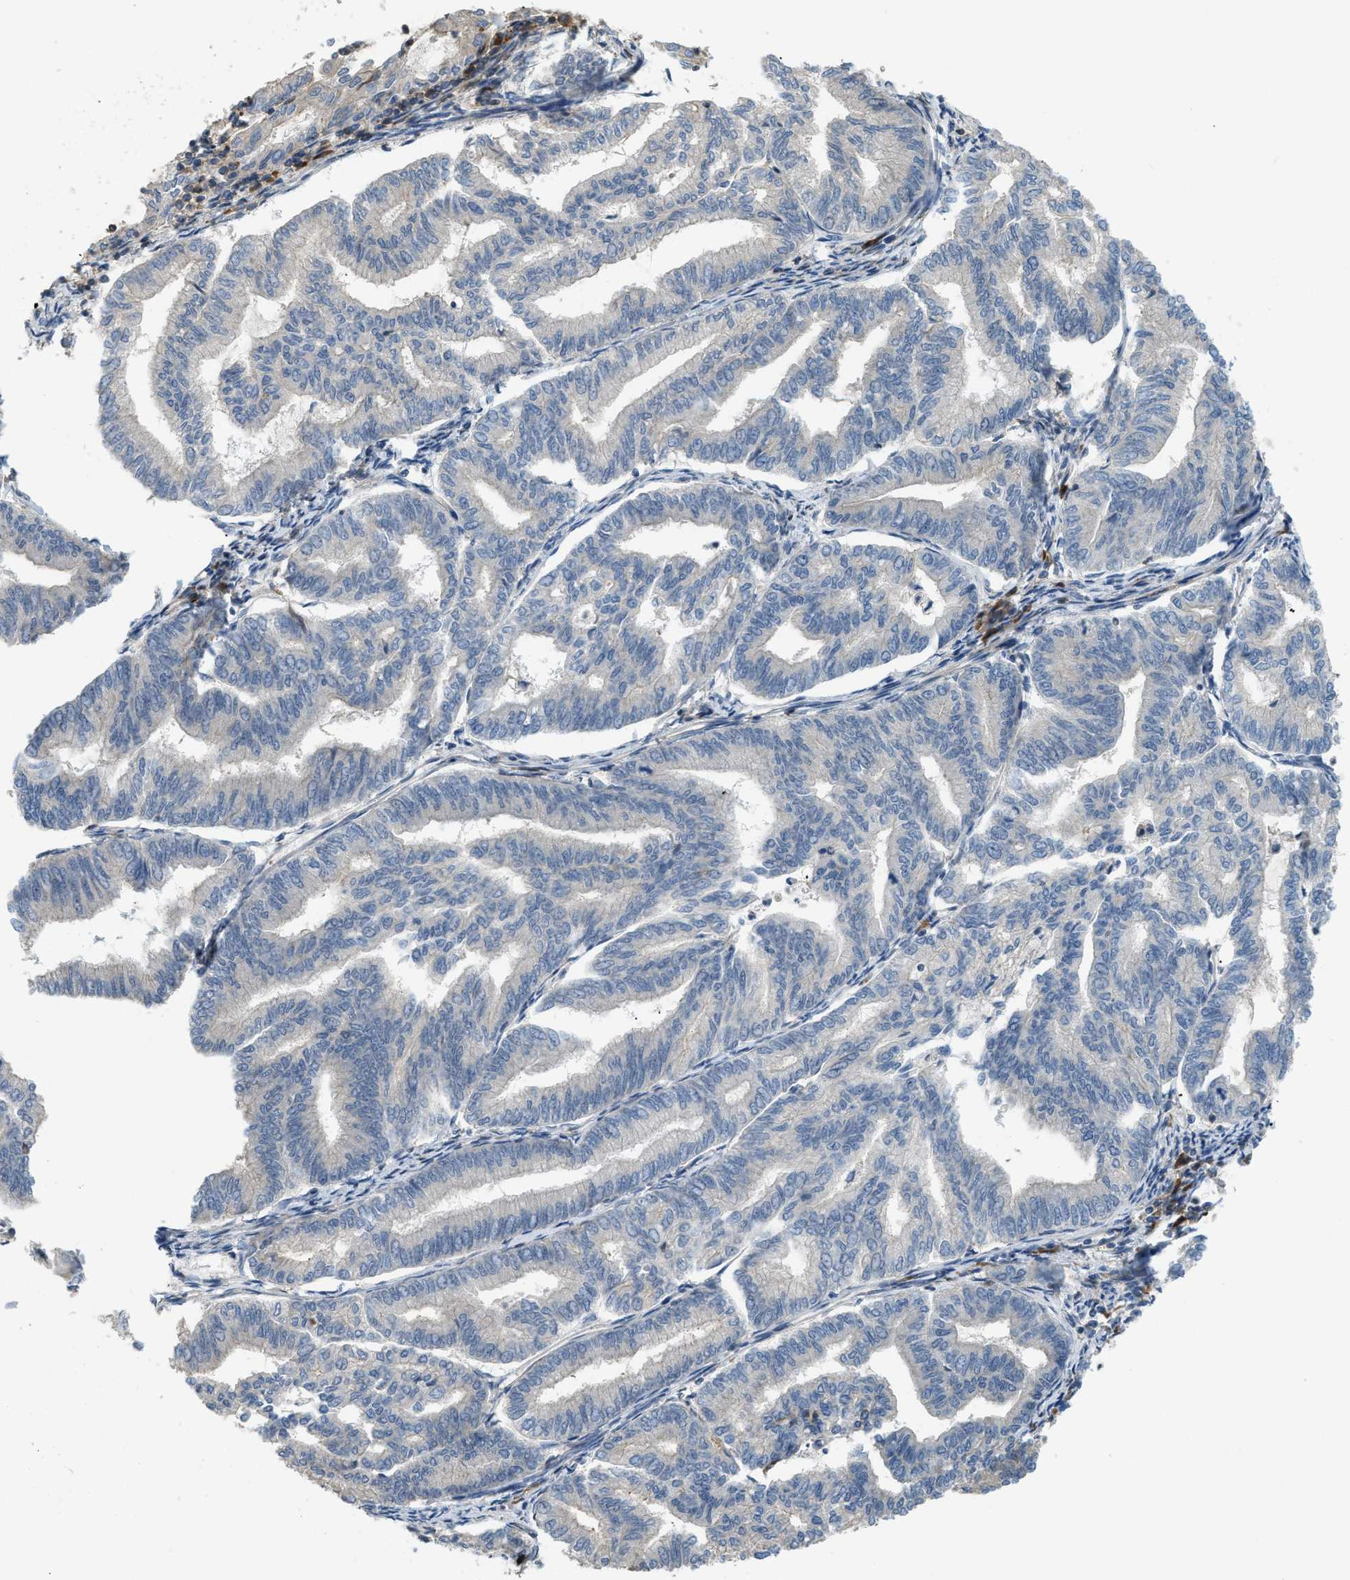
{"staining": {"intensity": "negative", "quantity": "none", "location": "none"}, "tissue": "endometrial cancer", "cell_type": "Tumor cells", "image_type": "cancer", "snomed": [{"axis": "morphology", "description": "Adenocarcinoma, NOS"}, {"axis": "topography", "description": "Endometrium"}], "caption": "The micrograph displays no significant positivity in tumor cells of endometrial cancer.", "gene": "BTN3A2", "patient": {"sex": "female", "age": 79}}